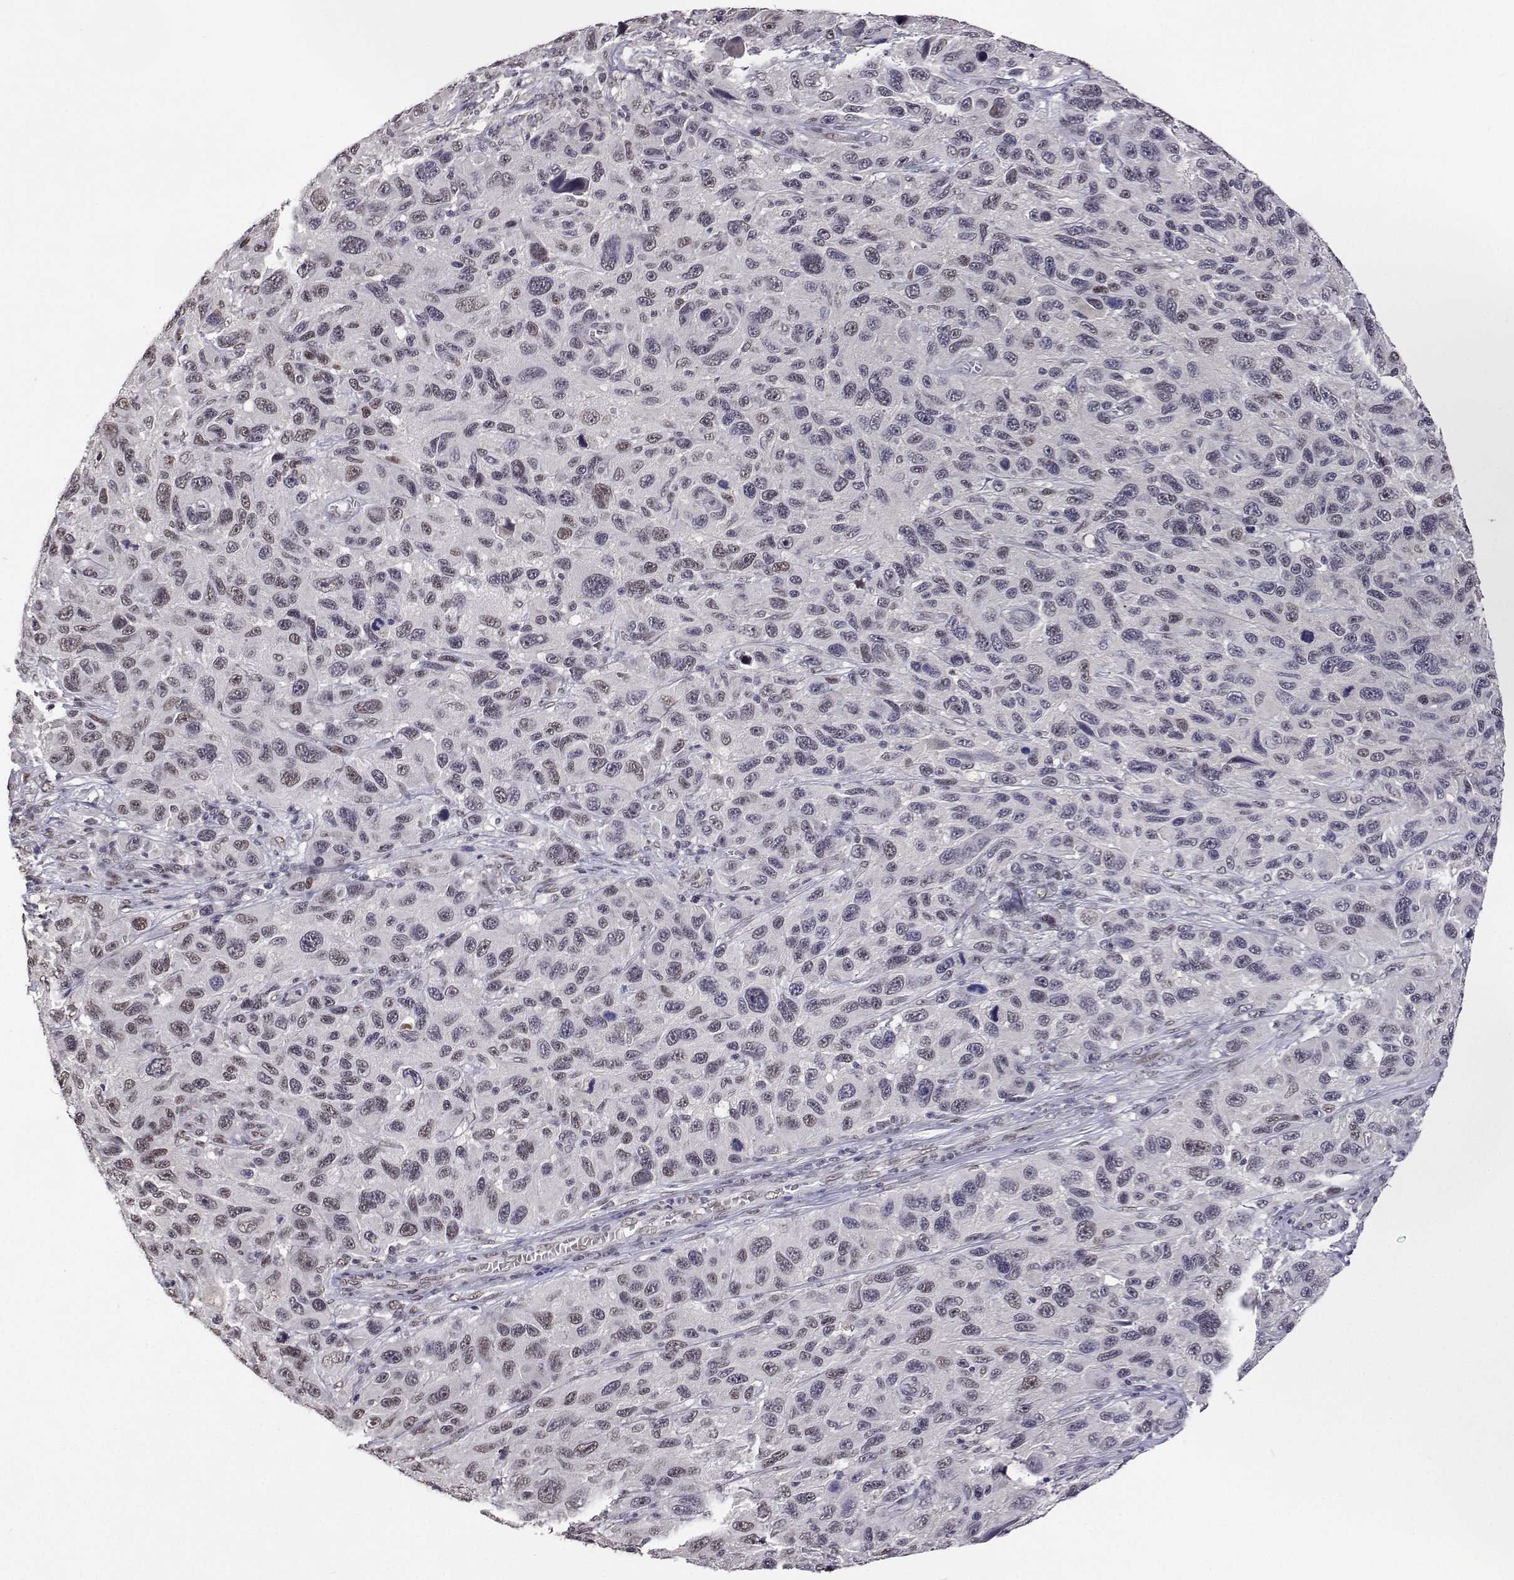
{"staining": {"intensity": "moderate", "quantity": "25%-75%", "location": "nuclear"}, "tissue": "melanoma", "cell_type": "Tumor cells", "image_type": "cancer", "snomed": [{"axis": "morphology", "description": "Malignant melanoma, NOS"}, {"axis": "topography", "description": "Skin"}], "caption": "IHC histopathology image of neoplastic tissue: human malignant melanoma stained using IHC reveals medium levels of moderate protein expression localized specifically in the nuclear of tumor cells, appearing as a nuclear brown color.", "gene": "HNRNPA0", "patient": {"sex": "male", "age": 53}}